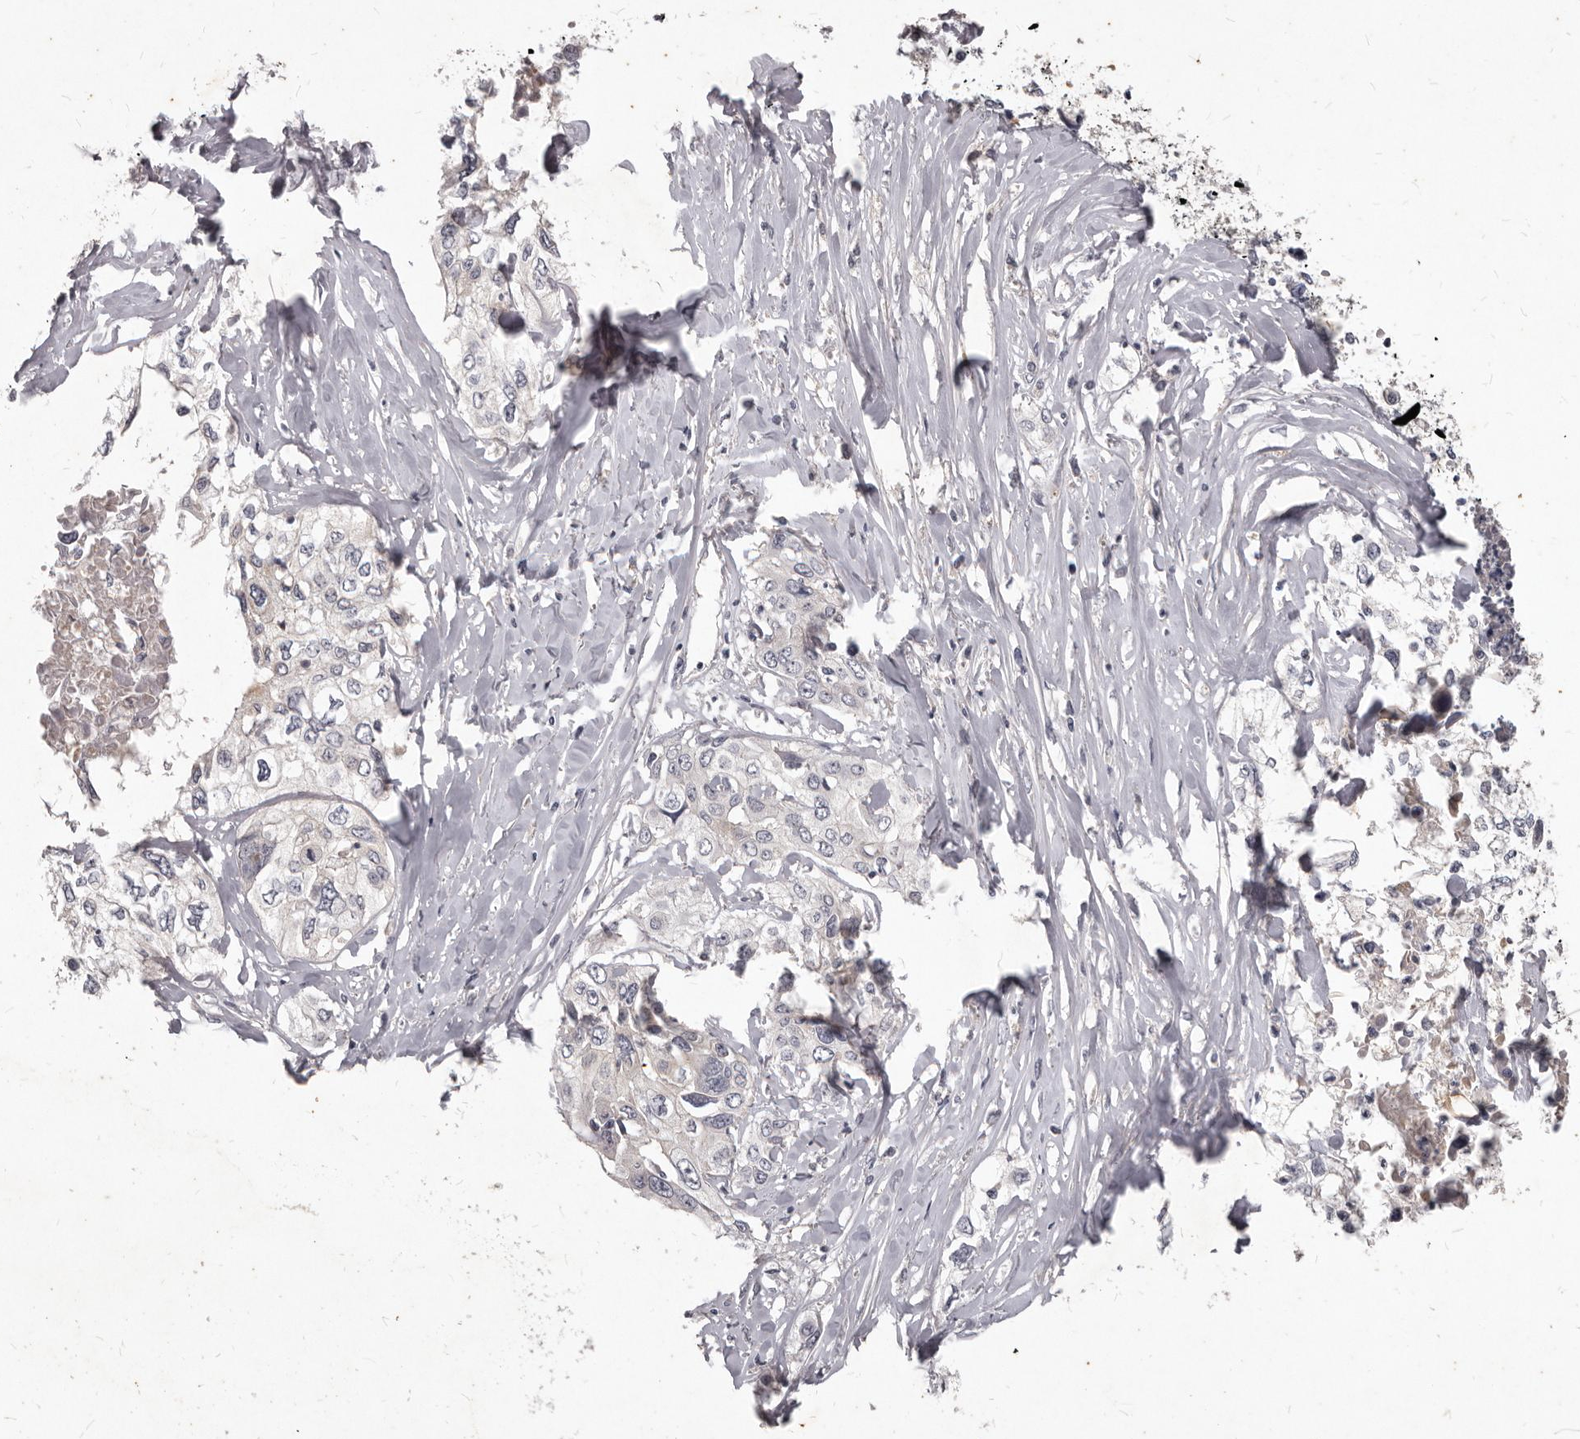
{"staining": {"intensity": "negative", "quantity": "none", "location": "none"}, "tissue": "cervical cancer", "cell_type": "Tumor cells", "image_type": "cancer", "snomed": [{"axis": "morphology", "description": "Squamous cell carcinoma, NOS"}, {"axis": "topography", "description": "Cervix"}], "caption": "Squamous cell carcinoma (cervical) was stained to show a protein in brown. There is no significant staining in tumor cells.", "gene": "GPRC5C", "patient": {"sex": "female", "age": 31}}